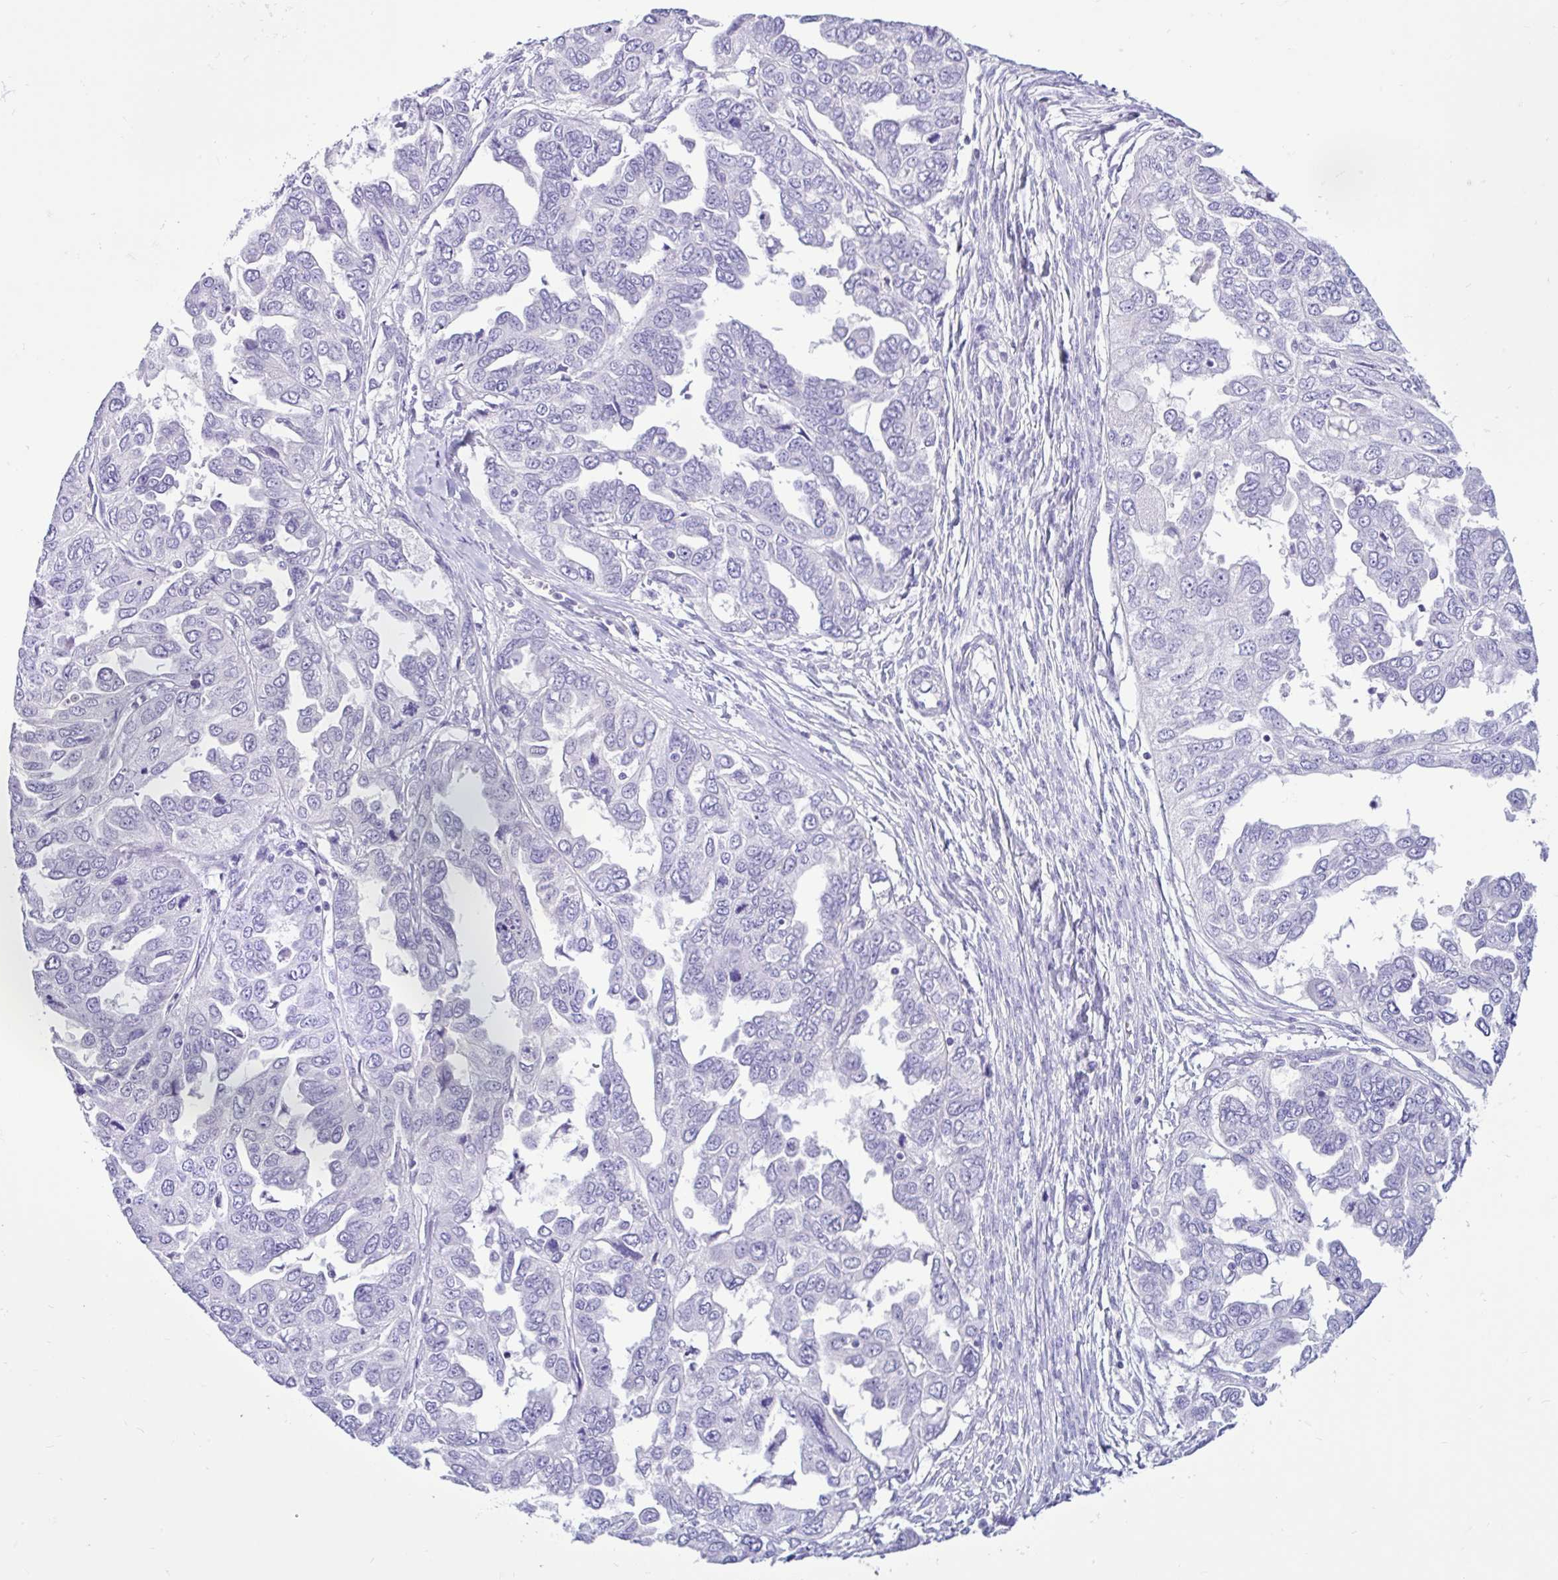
{"staining": {"intensity": "negative", "quantity": "none", "location": "none"}, "tissue": "ovarian cancer", "cell_type": "Tumor cells", "image_type": "cancer", "snomed": [{"axis": "morphology", "description": "Cystadenocarcinoma, serous, NOS"}, {"axis": "topography", "description": "Ovary"}], "caption": "Immunohistochemical staining of serous cystadenocarcinoma (ovarian) displays no significant expression in tumor cells.", "gene": "CYP19A1", "patient": {"sex": "female", "age": 53}}